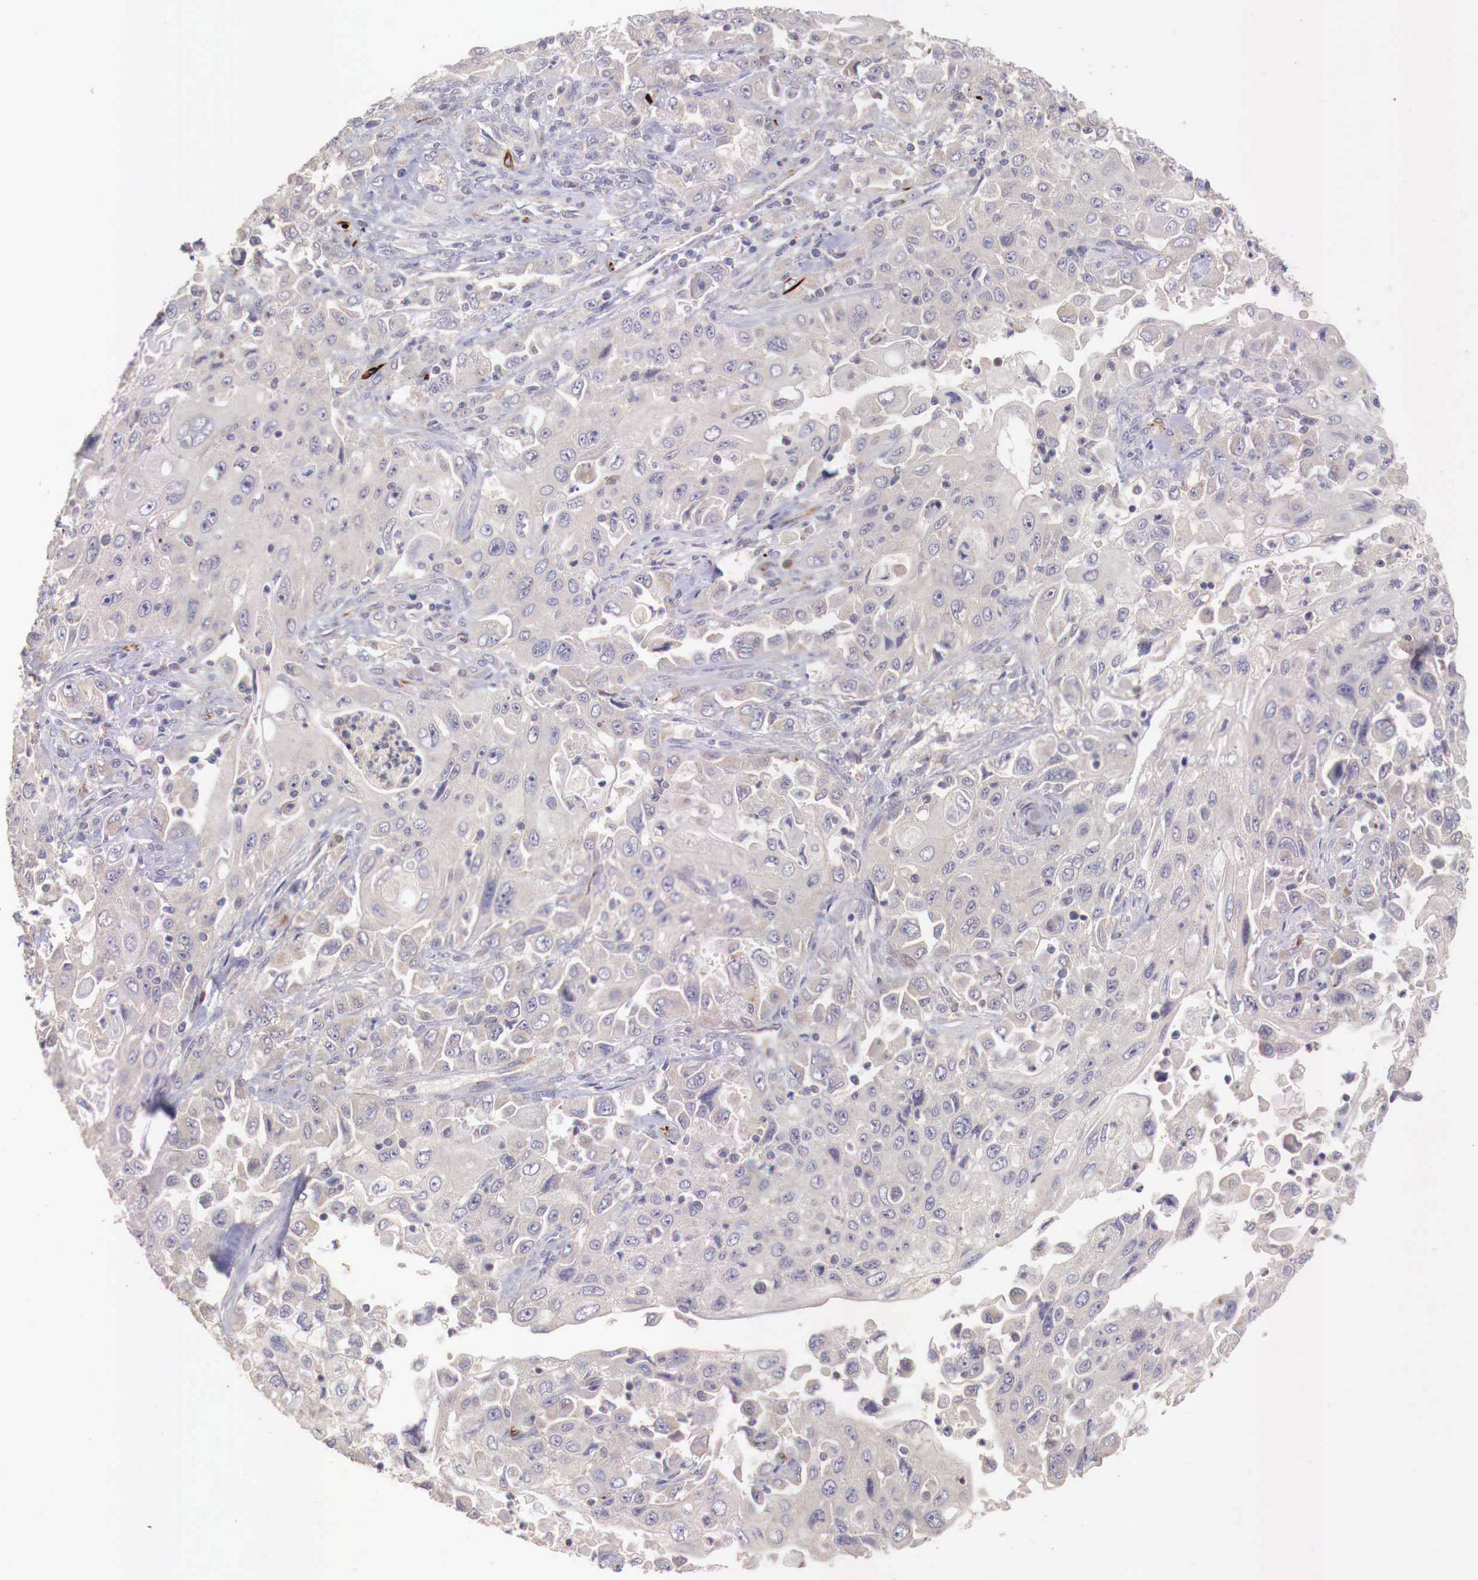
{"staining": {"intensity": "negative", "quantity": "none", "location": "none"}, "tissue": "pancreatic cancer", "cell_type": "Tumor cells", "image_type": "cancer", "snomed": [{"axis": "morphology", "description": "Adenocarcinoma, NOS"}, {"axis": "topography", "description": "Pancreas"}], "caption": "Immunohistochemical staining of human pancreatic adenocarcinoma reveals no significant positivity in tumor cells.", "gene": "WT1", "patient": {"sex": "male", "age": 70}}